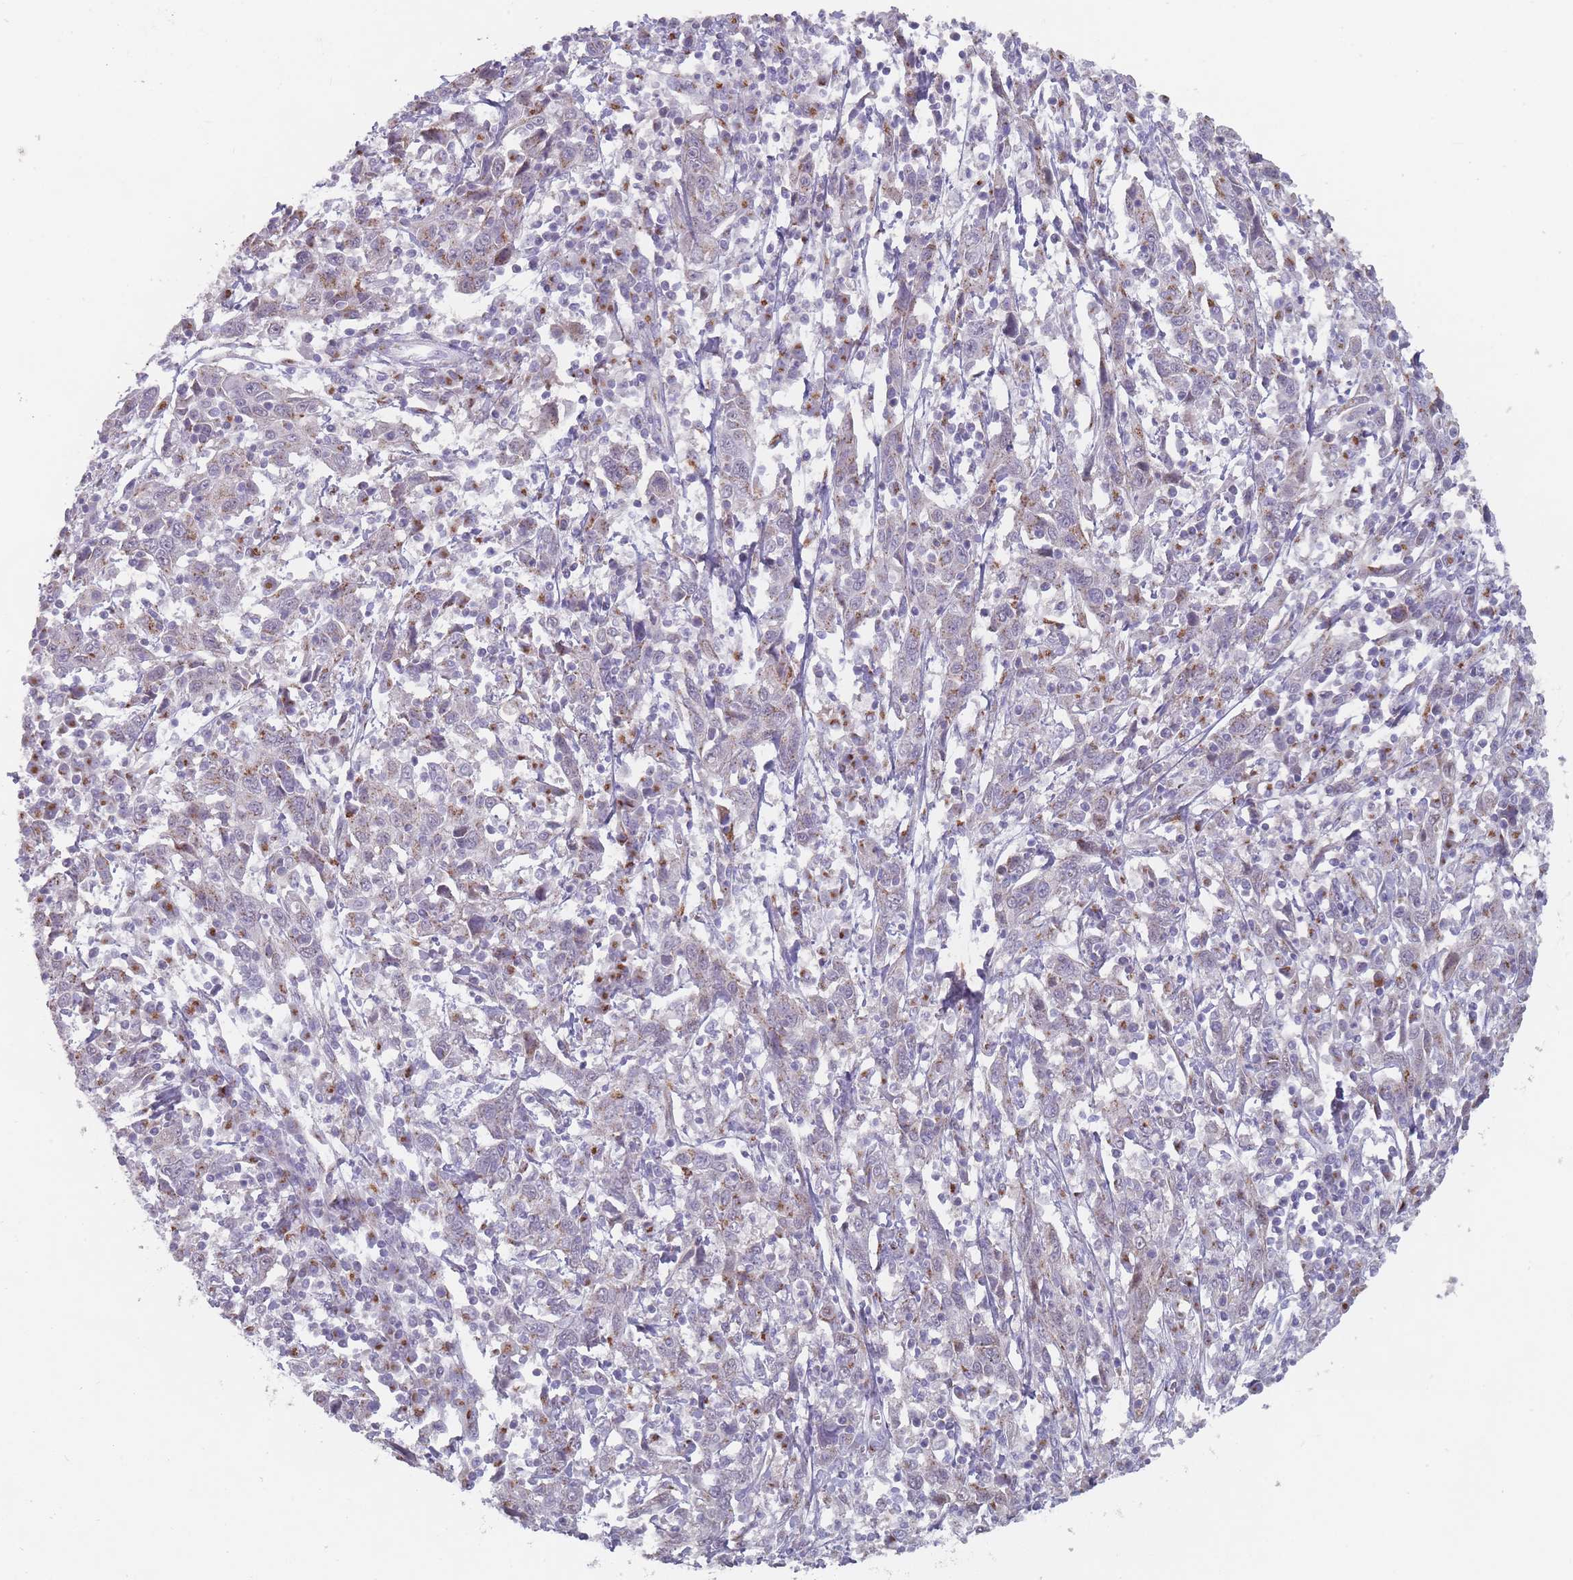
{"staining": {"intensity": "weak", "quantity": "25%-75%", "location": "cytoplasmic/membranous"}, "tissue": "cervical cancer", "cell_type": "Tumor cells", "image_type": "cancer", "snomed": [{"axis": "morphology", "description": "Squamous cell carcinoma, NOS"}, {"axis": "topography", "description": "Cervix"}], "caption": "Human squamous cell carcinoma (cervical) stained for a protein (brown) exhibits weak cytoplasmic/membranous positive positivity in approximately 25%-75% of tumor cells.", "gene": "MAN1B1", "patient": {"sex": "female", "age": 46}}